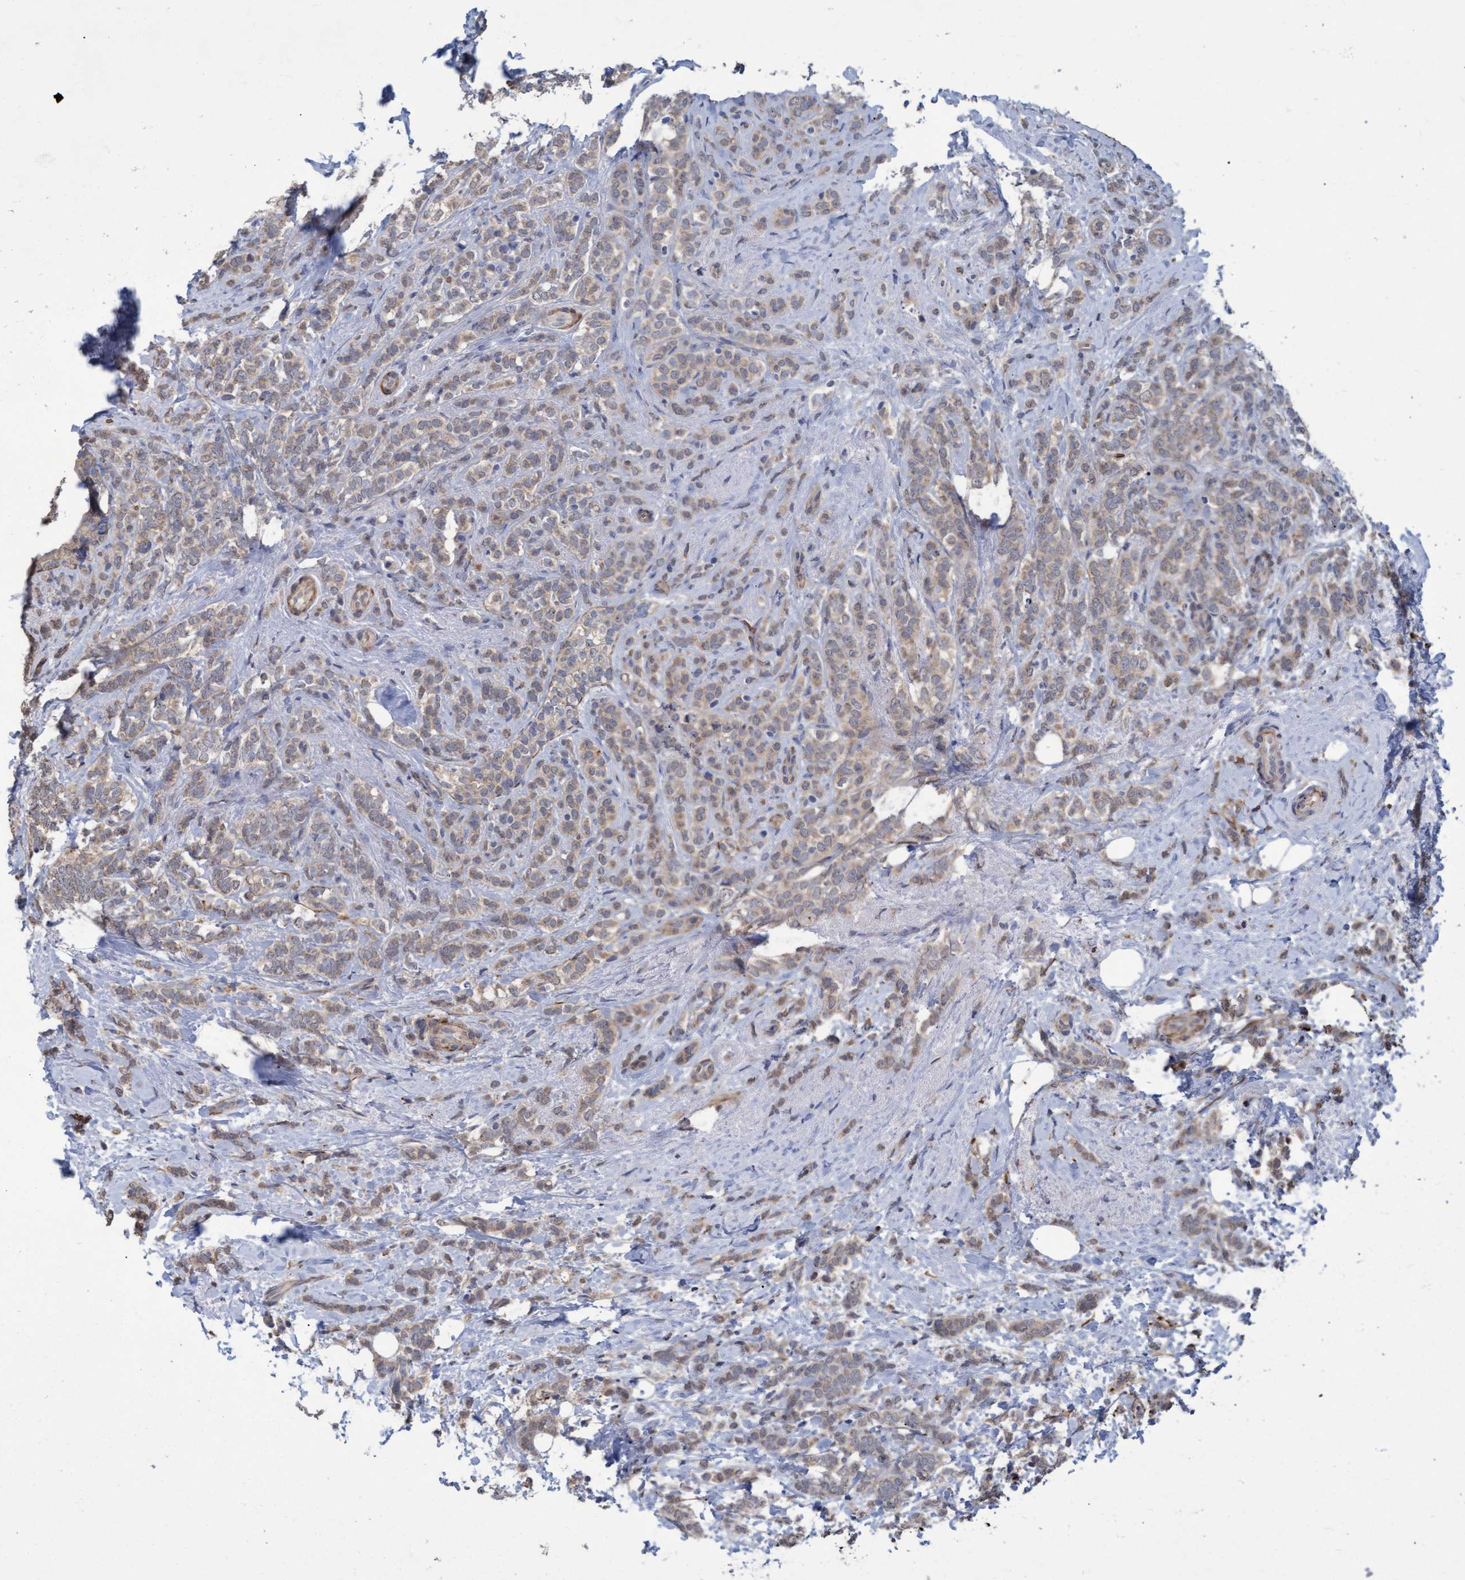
{"staining": {"intensity": "weak", "quantity": ">75%", "location": "cytoplasmic/membranous"}, "tissue": "breast cancer", "cell_type": "Tumor cells", "image_type": "cancer", "snomed": [{"axis": "morphology", "description": "Lobular carcinoma"}, {"axis": "topography", "description": "Breast"}], "caption": "Human breast lobular carcinoma stained for a protein (brown) exhibits weak cytoplasmic/membranous positive positivity in about >75% of tumor cells.", "gene": "NAA15", "patient": {"sex": "female", "age": 50}}